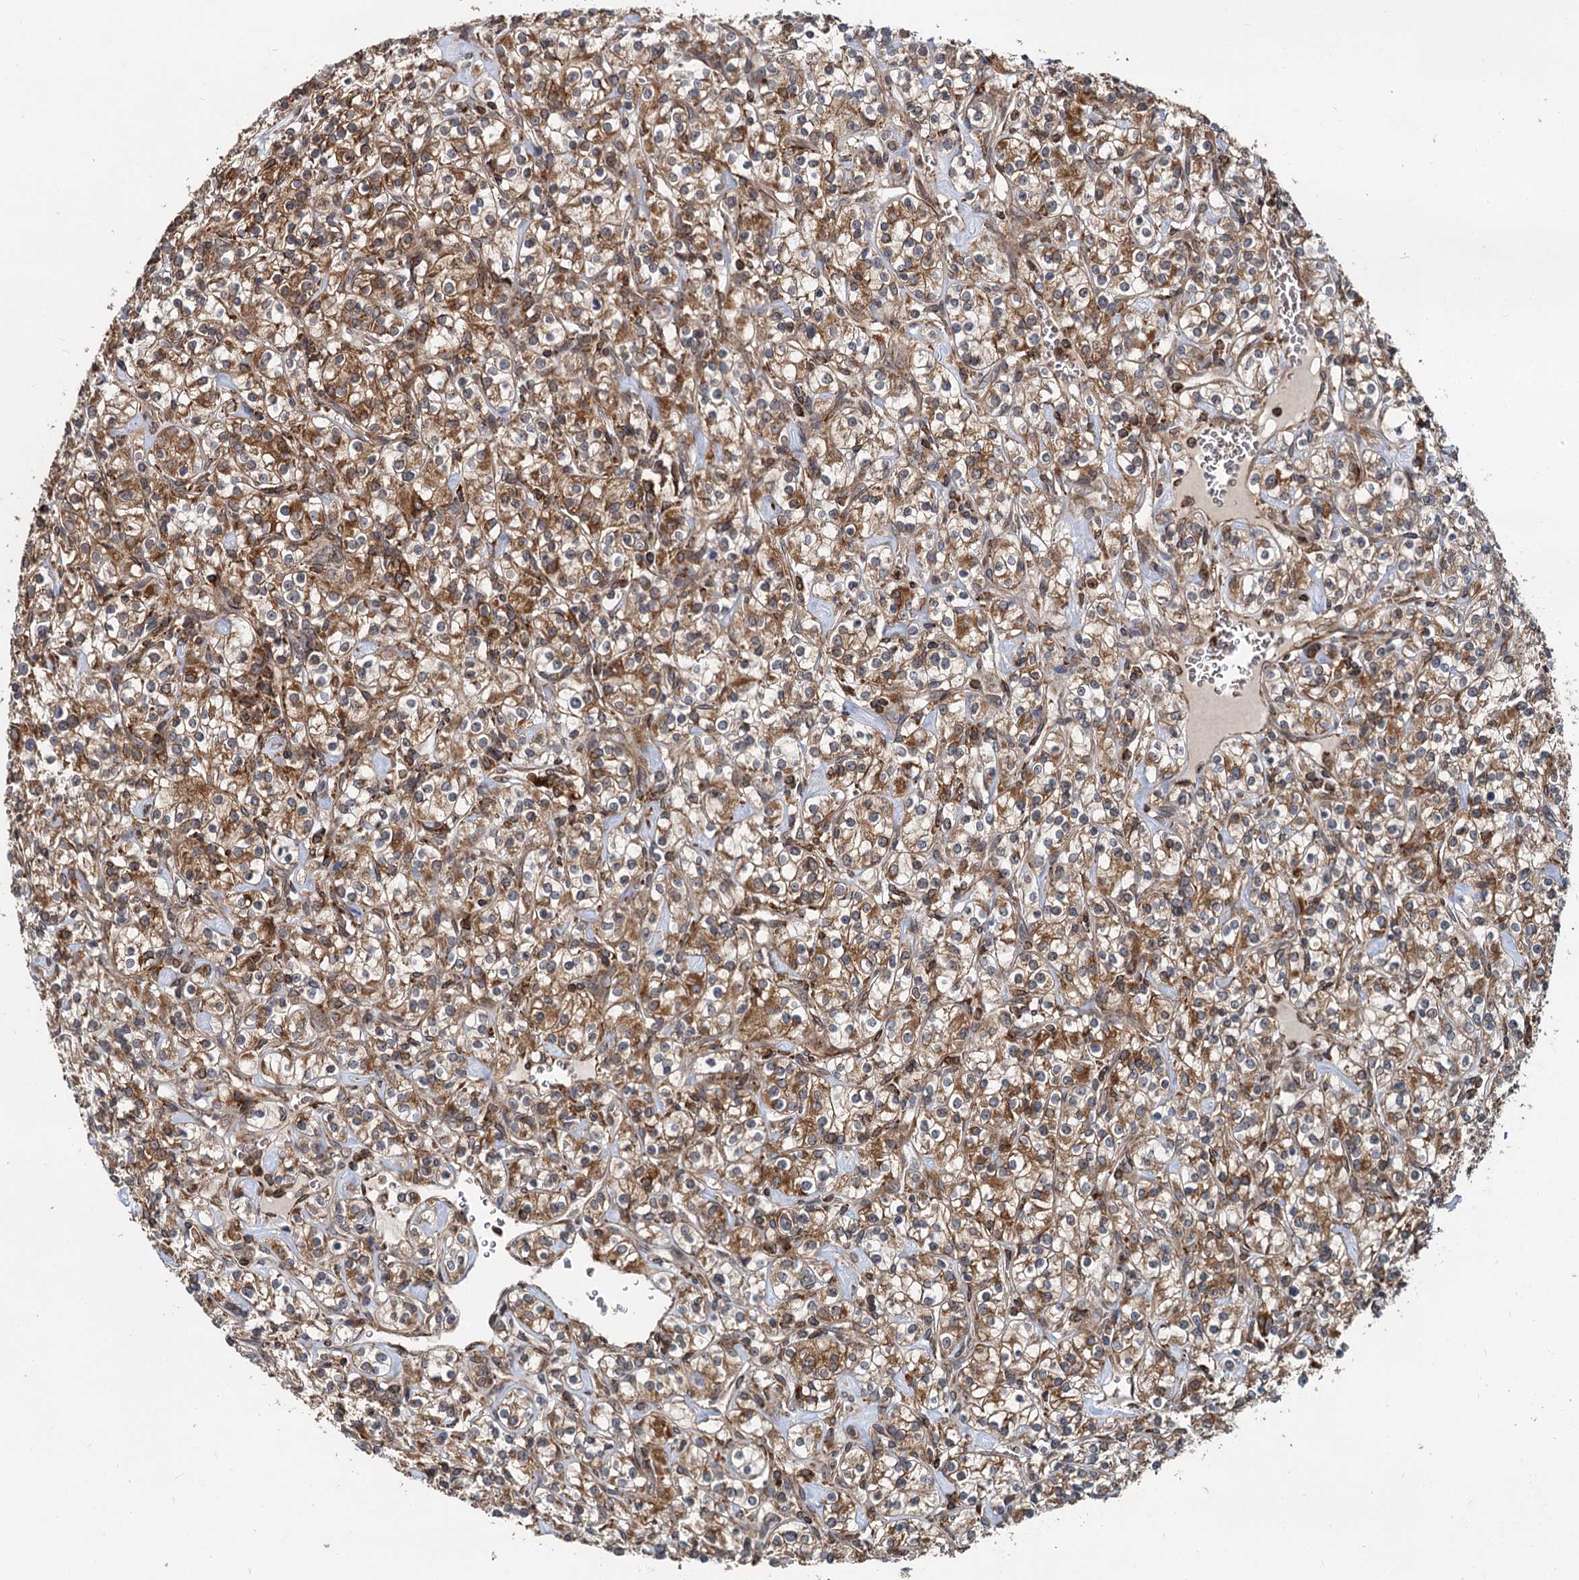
{"staining": {"intensity": "moderate", "quantity": ">75%", "location": "cytoplasmic/membranous"}, "tissue": "renal cancer", "cell_type": "Tumor cells", "image_type": "cancer", "snomed": [{"axis": "morphology", "description": "Adenocarcinoma, NOS"}, {"axis": "topography", "description": "Kidney"}], "caption": "Moderate cytoplasmic/membranous protein positivity is identified in about >75% of tumor cells in renal cancer (adenocarcinoma). The staining was performed using DAB, with brown indicating positive protein expression. Nuclei are stained blue with hematoxylin.", "gene": "STIM1", "patient": {"sex": "male", "age": 77}}